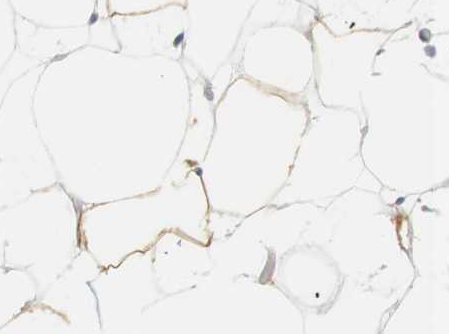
{"staining": {"intensity": "weak", "quantity": "25%-75%", "location": "cytoplasmic/membranous"}, "tissue": "adipose tissue", "cell_type": "Adipocytes", "image_type": "normal", "snomed": [{"axis": "morphology", "description": "Normal tissue, NOS"}, {"axis": "topography", "description": "Breast"}, {"axis": "topography", "description": "Soft tissue"}], "caption": "Human adipose tissue stained for a protein (brown) exhibits weak cytoplasmic/membranous positive expression in approximately 25%-75% of adipocytes.", "gene": "RTN3", "patient": {"sex": "female", "age": 75}}